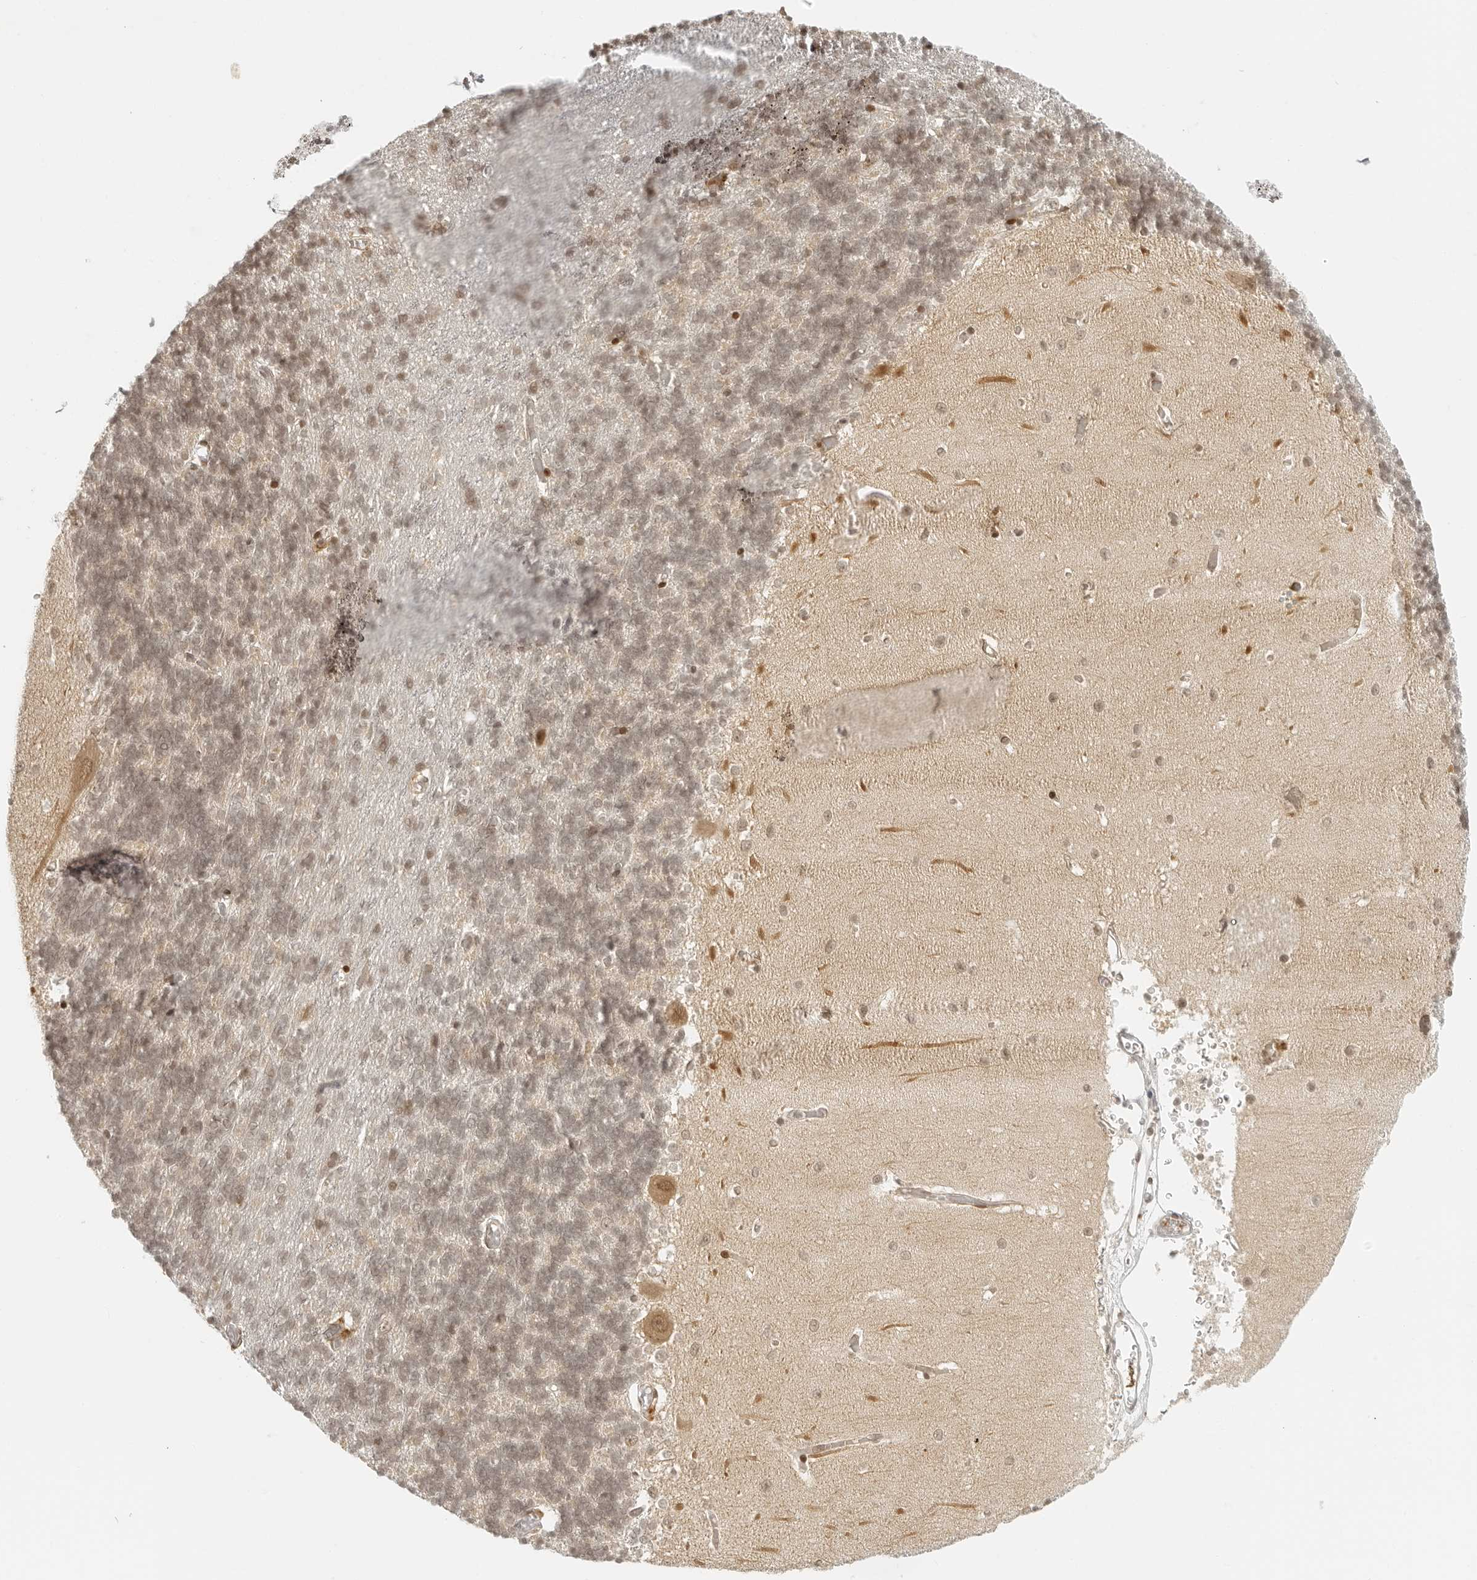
{"staining": {"intensity": "weak", "quantity": "25%-75%", "location": "cytoplasmic/membranous,nuclear"}, "tissue": "cerebellum", "cell_type": "Cells in granular layer", "image_type": "normal", "snomed": [{"axis": "morphology", "description": "Normal tissue, NOS"}, {"axis": "topography", "description": "Cerebellum"}], "caption": "Protein staining of normal cerebellum shows weak cytoplasmic/membranous,nuclear staining in about 25%-75% of cells in granular layer. The staining is performed using DAB (3,3'-diaminobenzidine) brown chromogen to label protein expression. The nuclei are counter-stained blue using hematoxylin.", "gene": "ZNF407", "patient": {"sex": "male", "age": 37}}